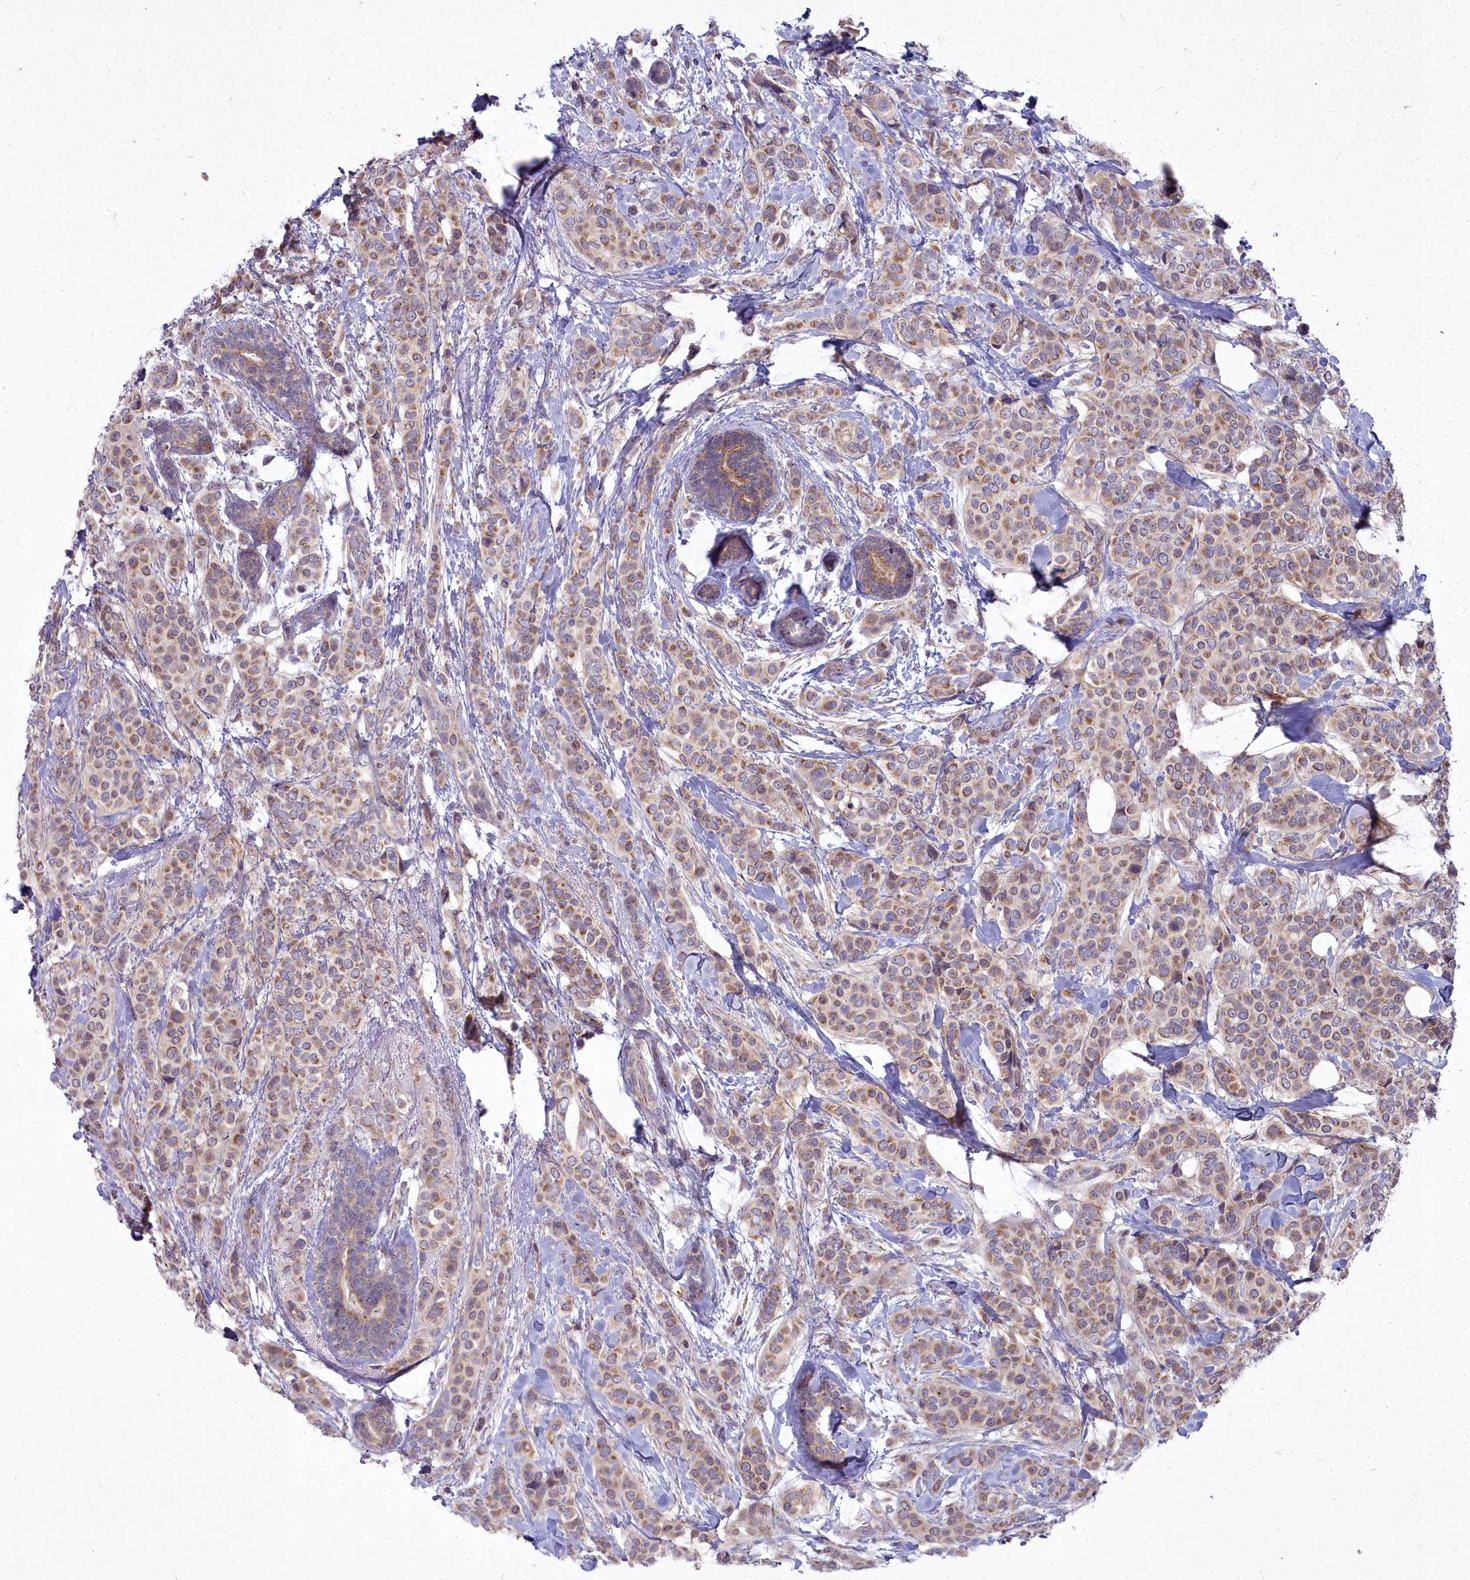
{"staining": {"intensity": "moderate", "quantity": ">75%", "location": "cytoplasmic/membranous"}, "tissue": "breast cancer", "cell_type": "Tumor cells", "image_type": "cancer", "snomed": [{"axis": "morphology", "description": "Lobular carcinoma"}, {"axis": "topography", "description": "Breast"}], "caption": "Tumor cells display medium levels of moderate cytoplasmic/membranous positivity in approximately >75% of cells in human breast cancer (lobular carcinoma). (DAB = brown stain, brightfield microscopy at high magnification).", "gene": "MICU2", "patient": {"sex": "female", "age": 51}}